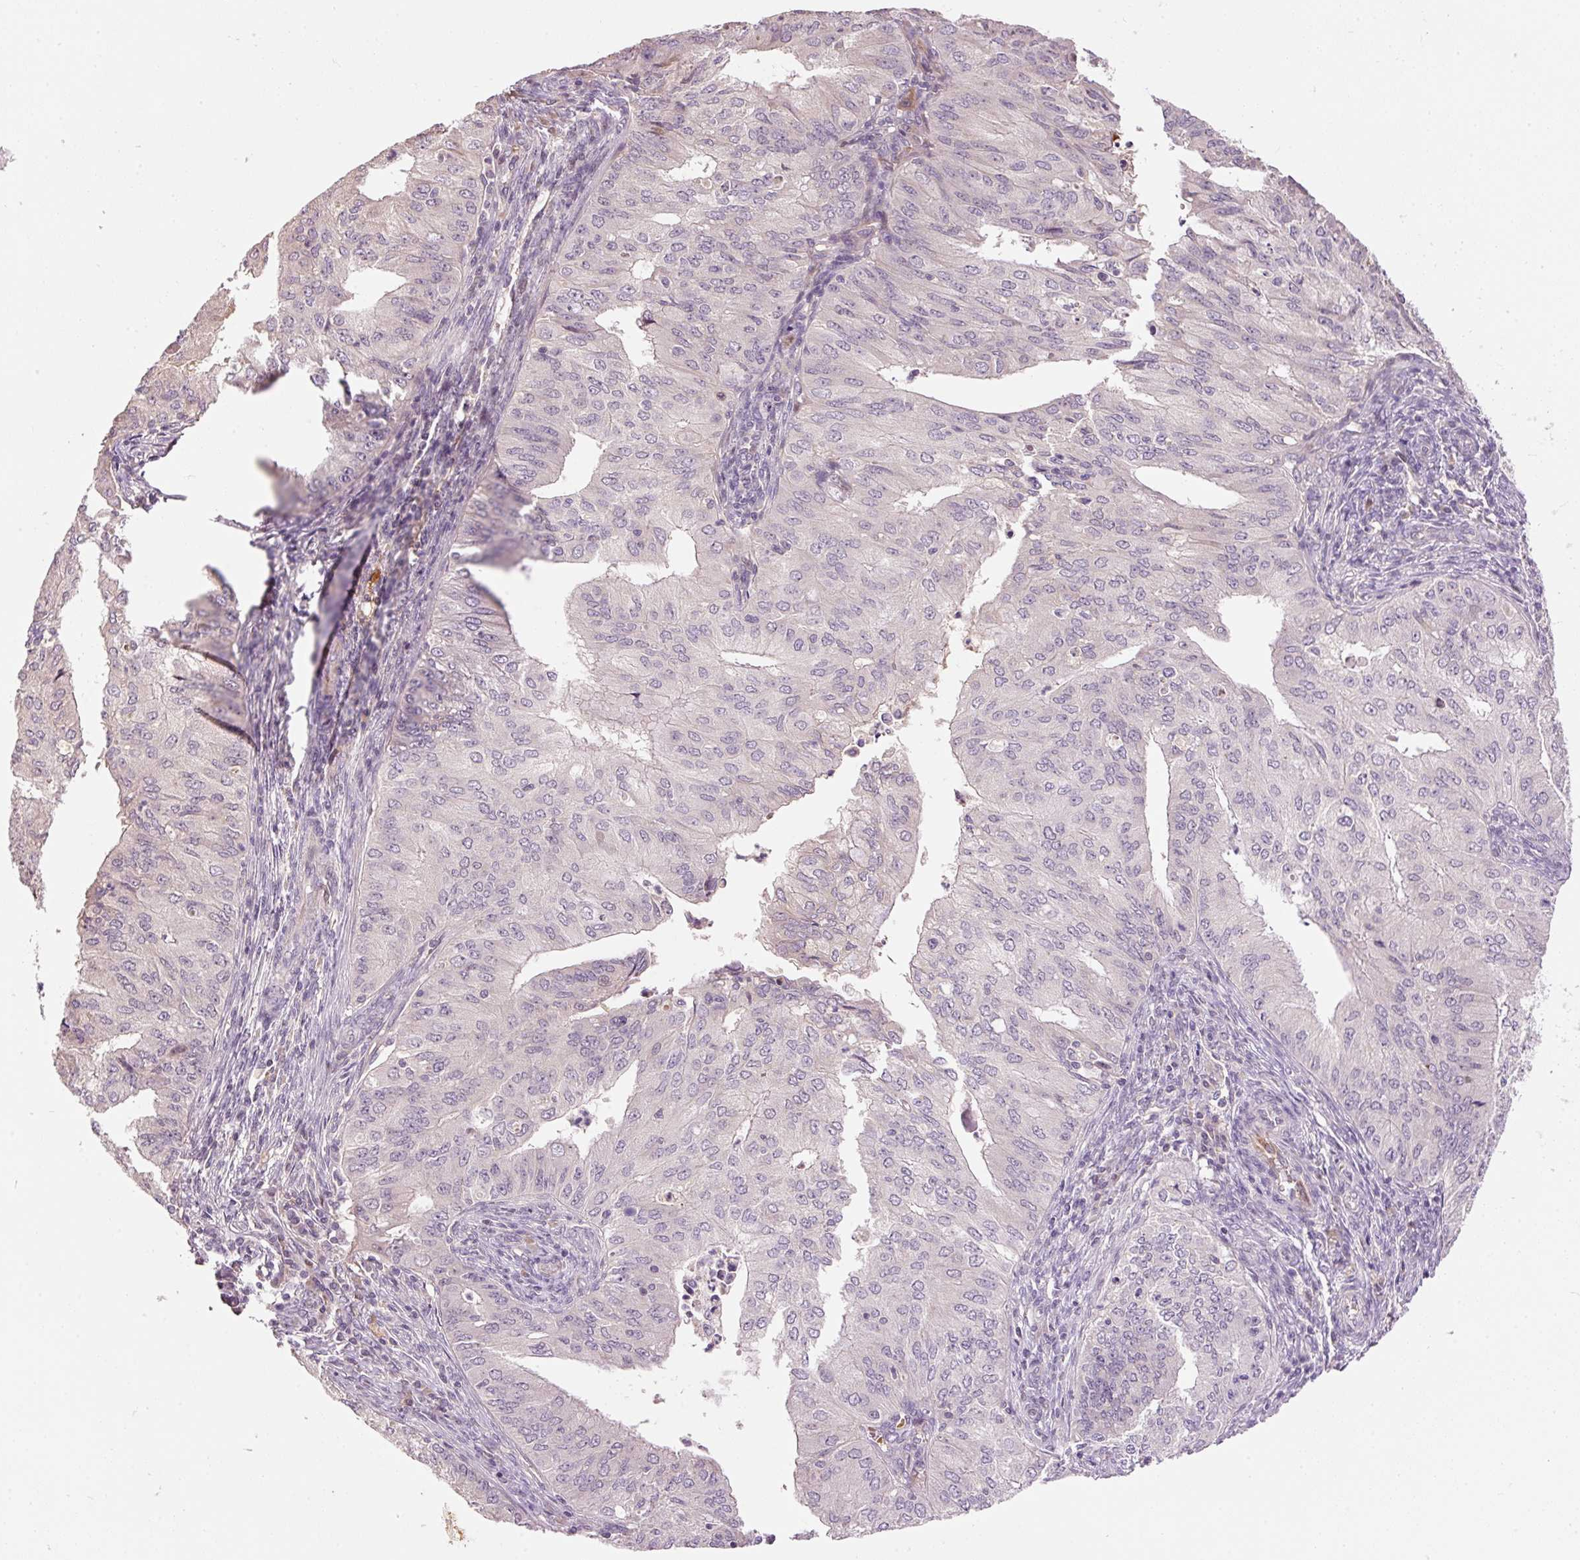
{"staining": {"intensity": "negative", "quantity": "none", "location": "none"}, "tissue": "endometrial cancer", "cell_type": "Tumor cells", "image_type": "cancer", "snomed": [{"axis": "morphology", "description": "Adenocarcinoma, NOS"}, {"axis": "topography", "description": "Endometrium"}], "caption": "Tumor cells are negative for brown protein staining in endometrial cancer (adenocarcinoma).", "gene": "CMTM8", "patient": {"sex": "female", "age": 50}}